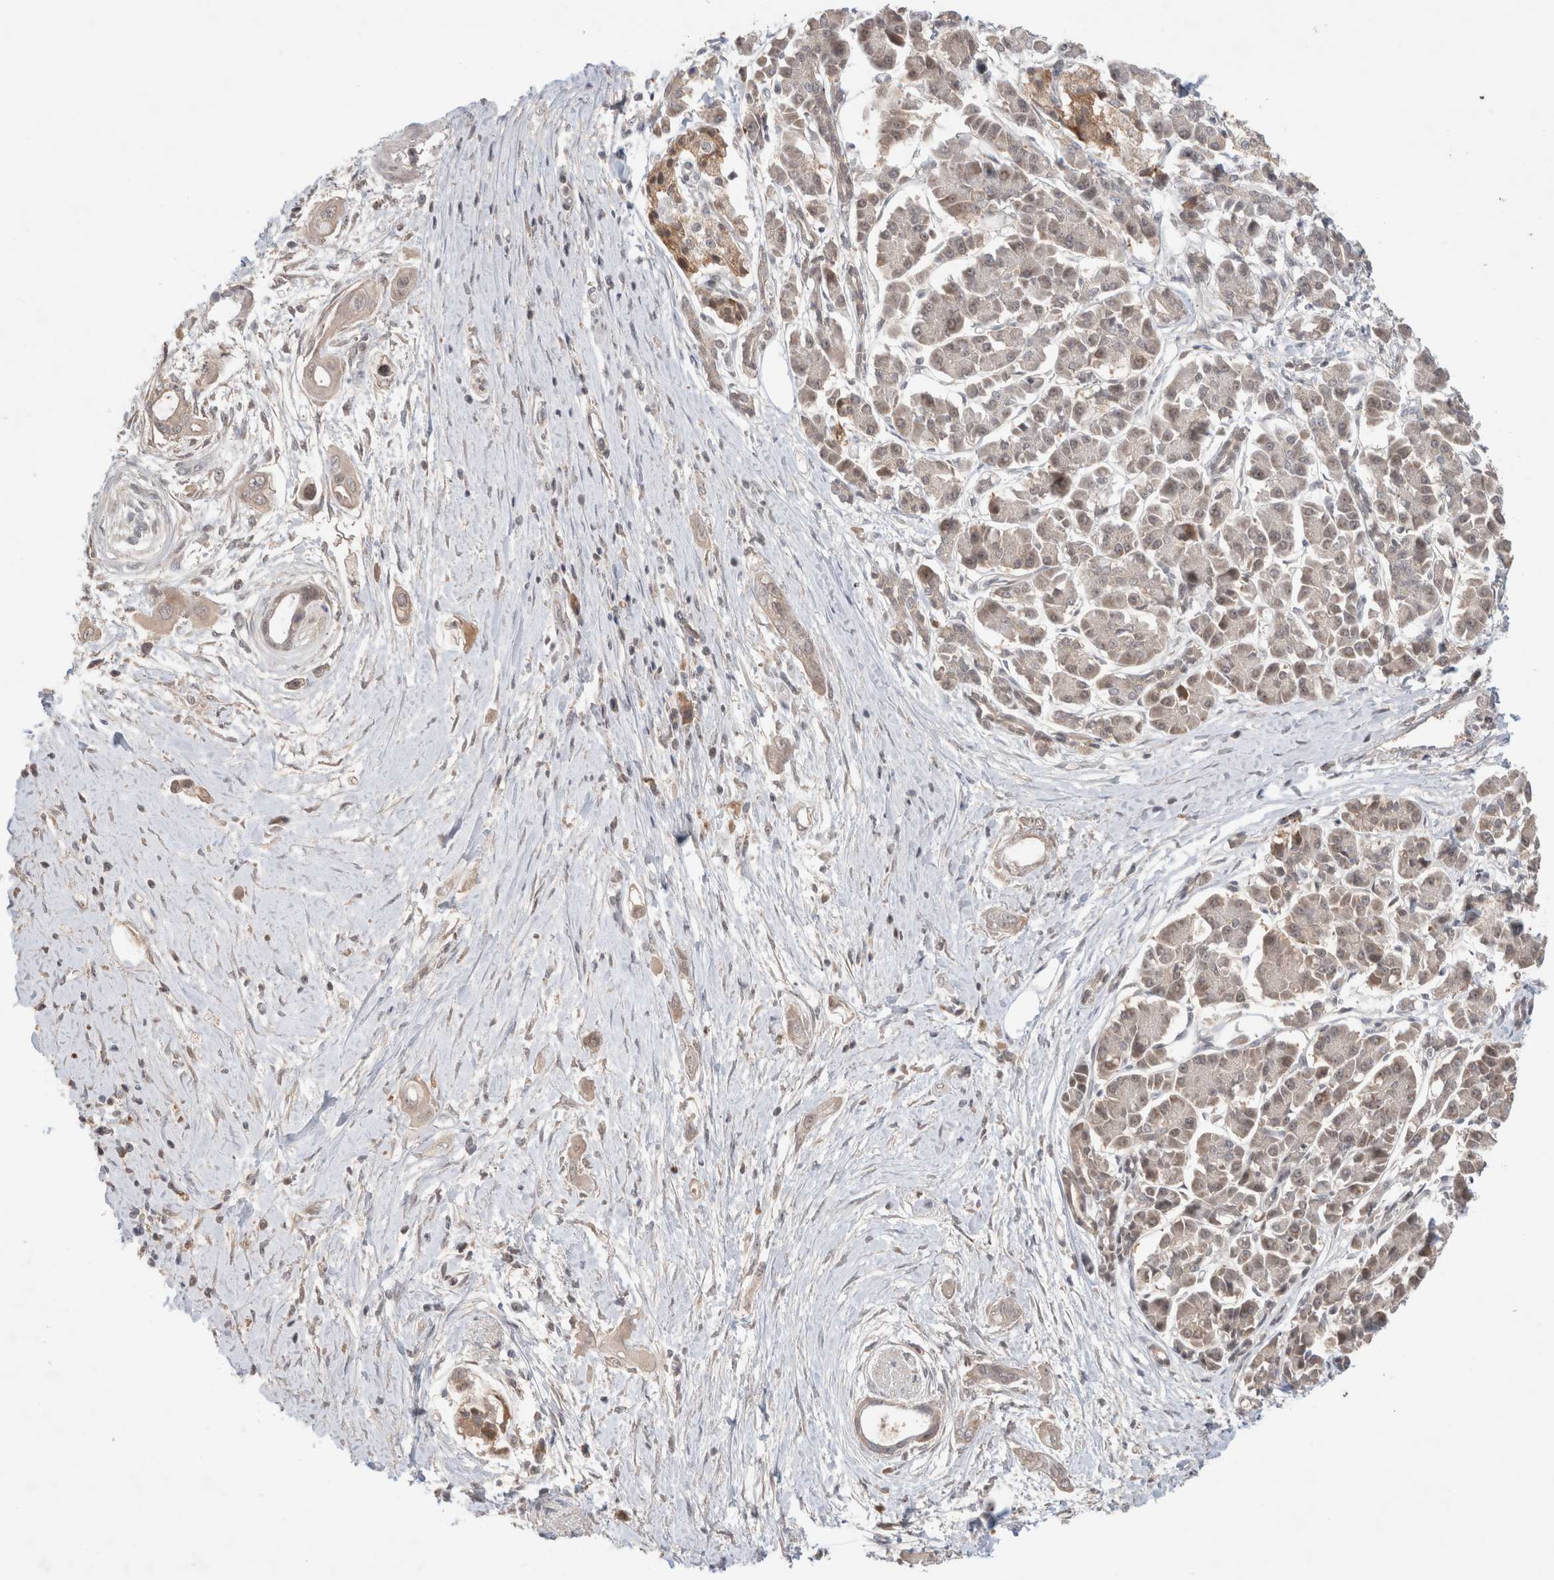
{"staining": {"intensity": "negative", "quantity": "none", "location": "none"}, "tissue": "pancreatic cancer", "cell_type": "Tumor cells", "image_type": "cancer", "snomed": [{"axis": "morphology", "description": "Adenocarcinoma, NOS"}, {"axis": "topography", "description": "Pancreas"}], "caption": "Protein analysis of adenocarcinoma (pancreatic) reveals no significant staining in tumor cells.", "gene": "SYDE2", "patient": {"sex": "male", "age": 59}}